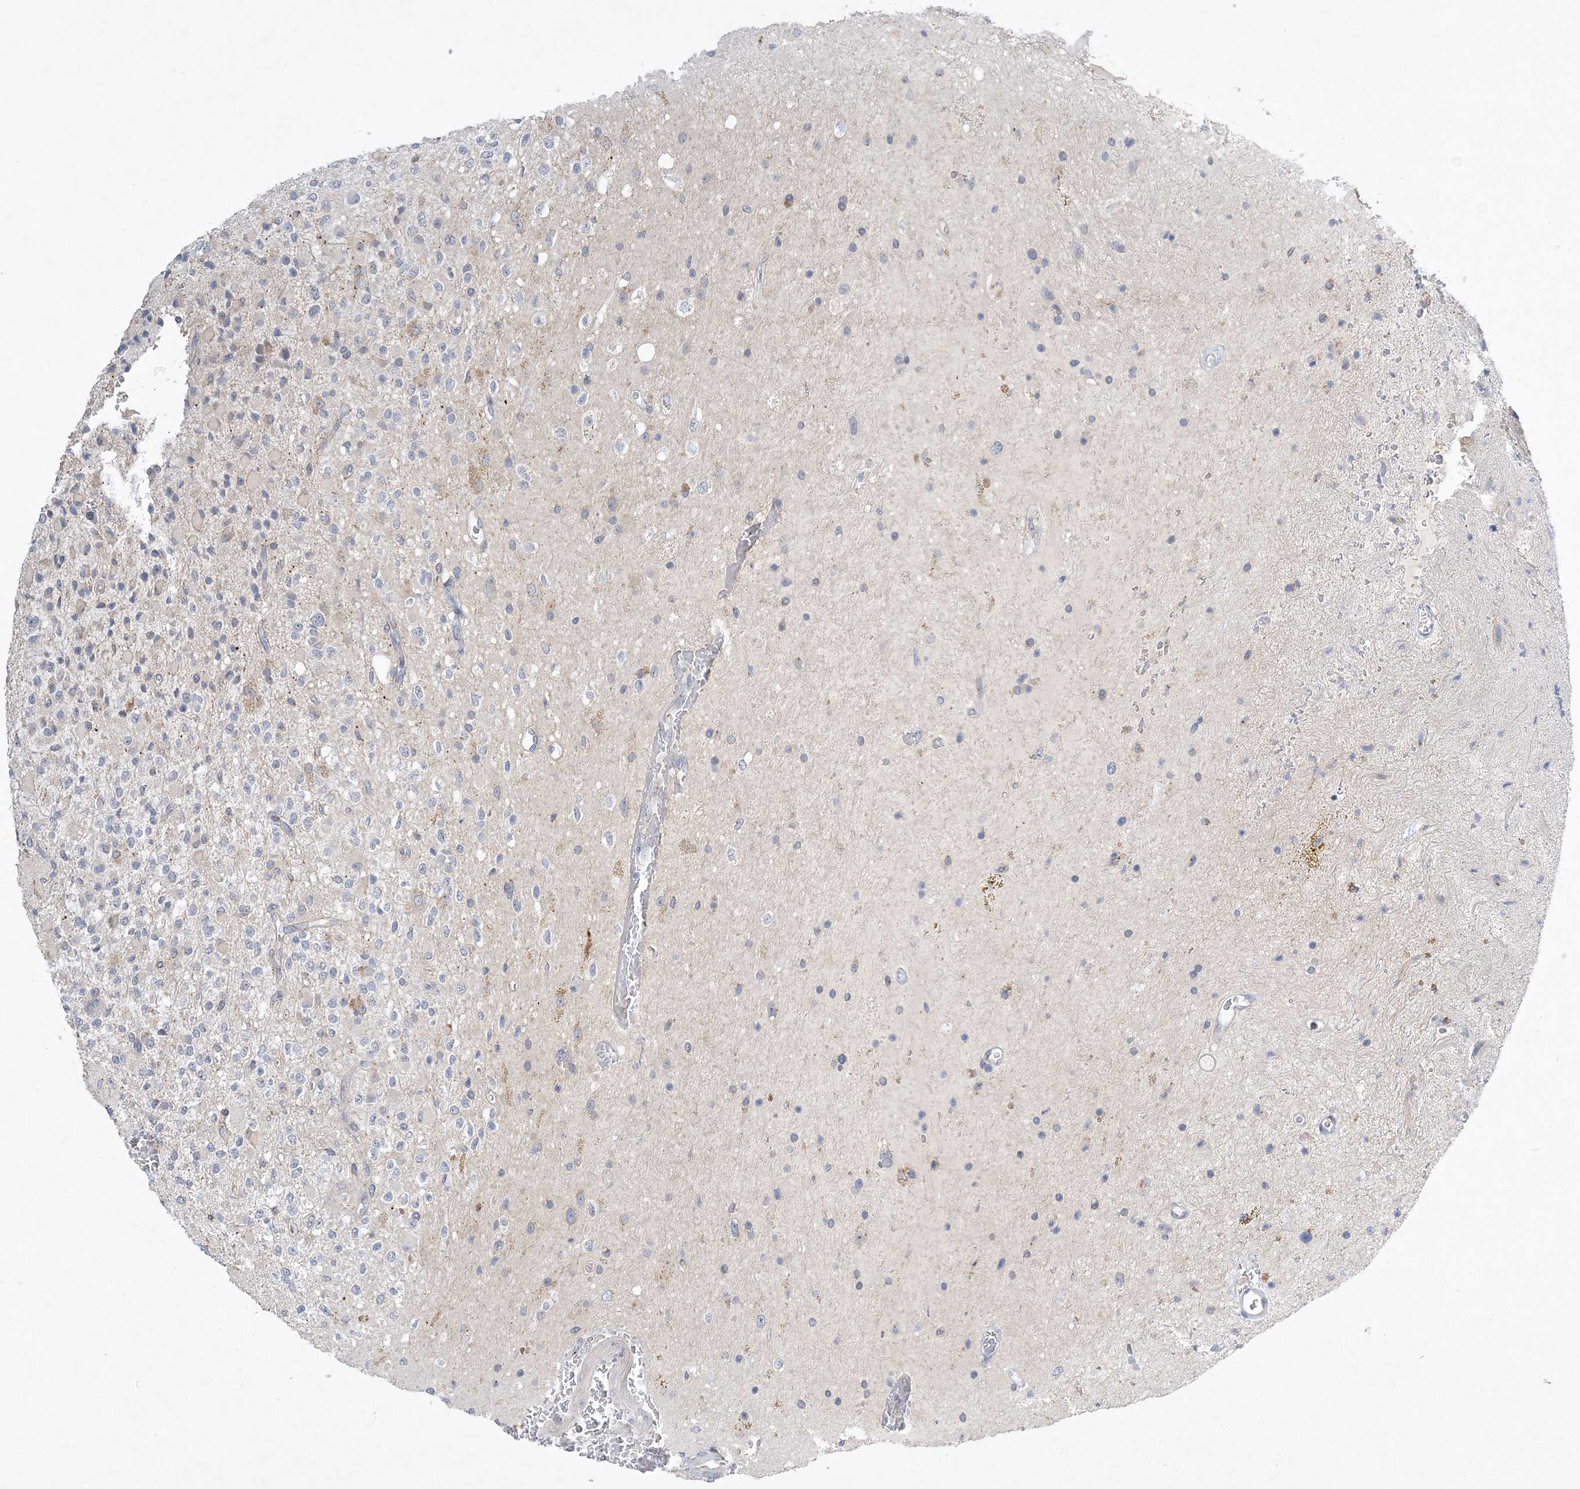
{"staining": {"intensity": "negative", "quantity": "none", "location": "none"}, "tissue": "glioma", "cell_type": "Tumor cells", "image_type": "cancer", "snomed": [{"axis": "morphology", "description": "Glioma, malignant, High grade"}, {"axis": "topography", "description": "Brain"}], "caption": "Protein analysis of glioma reveals no significant positivity in tumor cells.", "gene": "ANKRD35", "patient": {"sex": "male", "age": 34}}